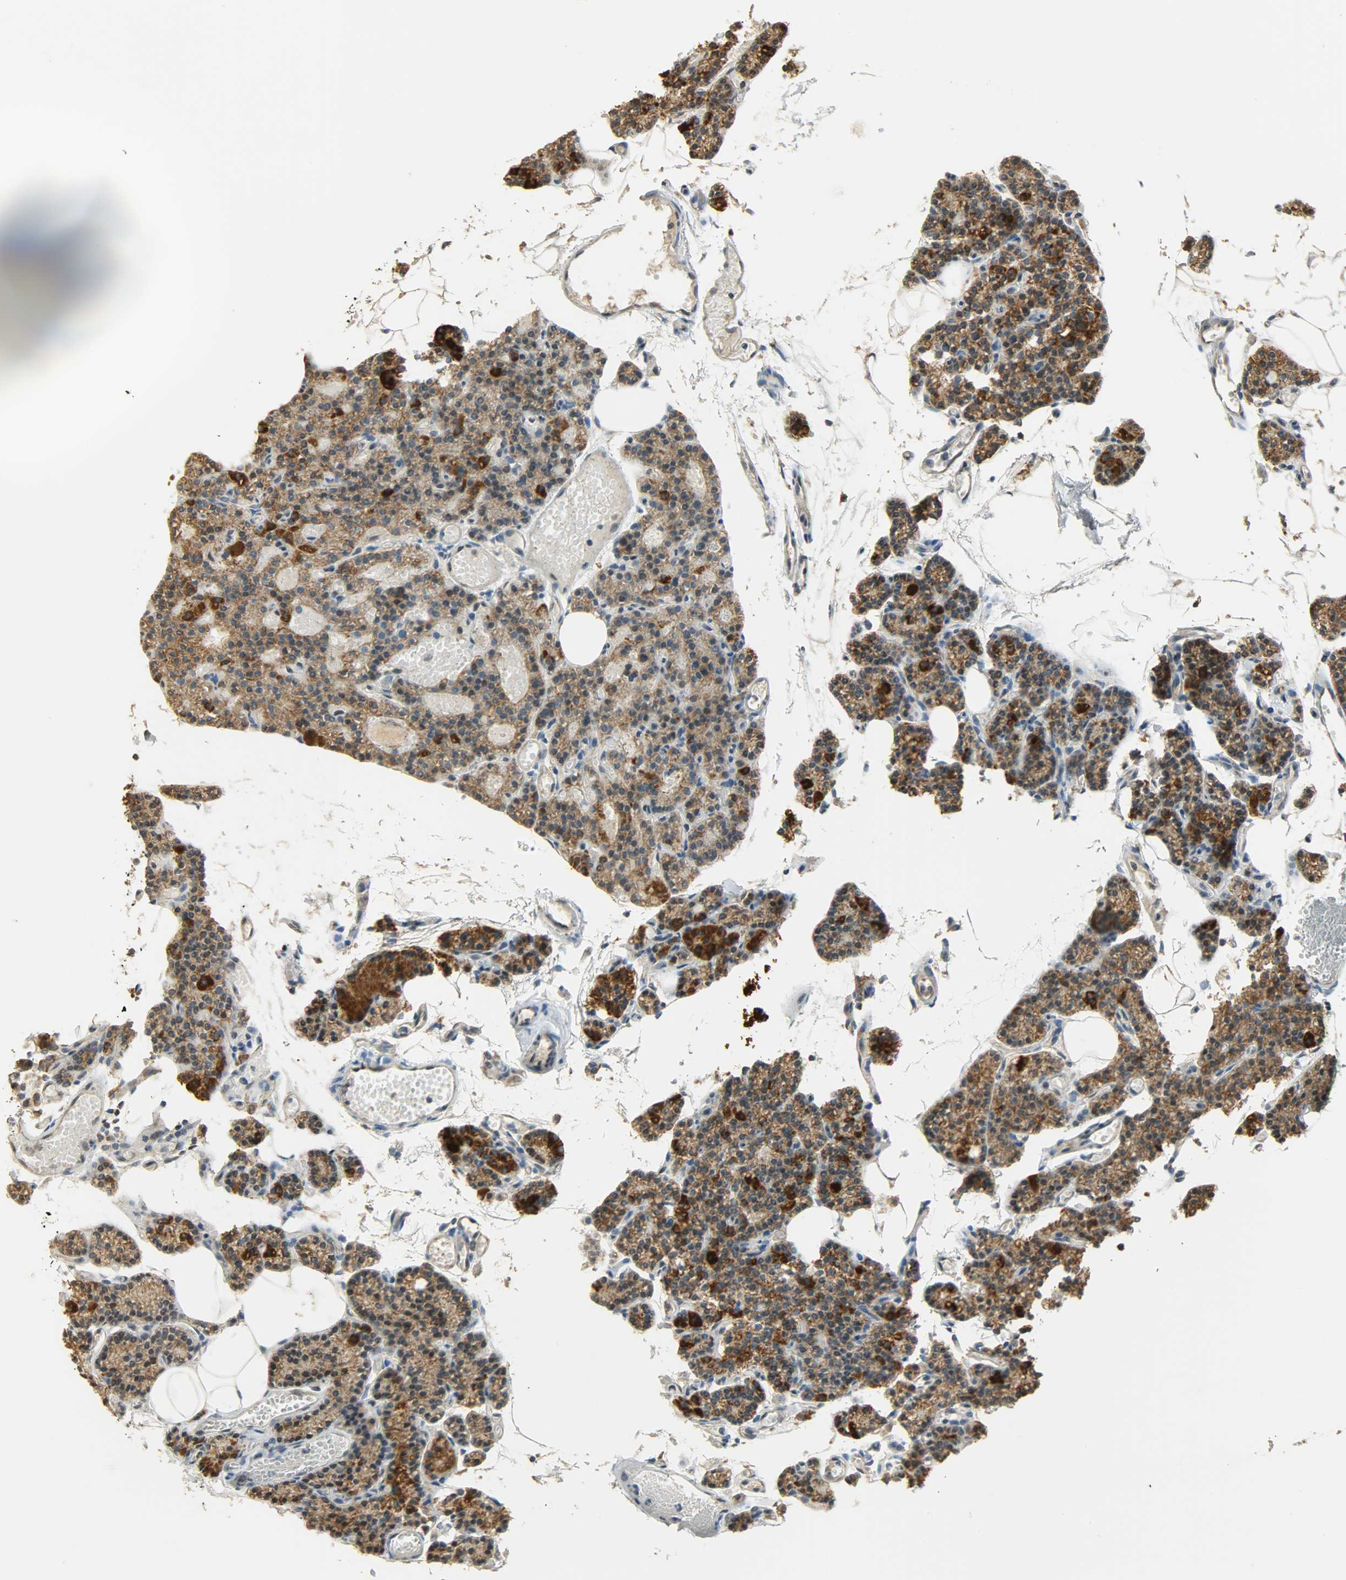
{"staining": {"intensity": "moderate", "quantity": ">75%", "location": "cytoplasmic/membranous"}, "tissue": "parathyroid gland", "cell_type": "Glandular cells", "image_type": "normal", "snomed": [{"axis": "morphology", "description": "Normal tissue, NOS"}, {"axis": "topography", "description": "Parathyroid gland"}], "caption": "The photomicrograph reveals a brown stain indicating the presence of a protein in the cytoplasmic/membranous of glandular cells in parathyroid gland. (DAB (3,3'-diaminobenzidine) = brown stain, brightfield microscopy at high magnification).", "gene": "NNT", "patient": {"sex": "female", "age": 60}}